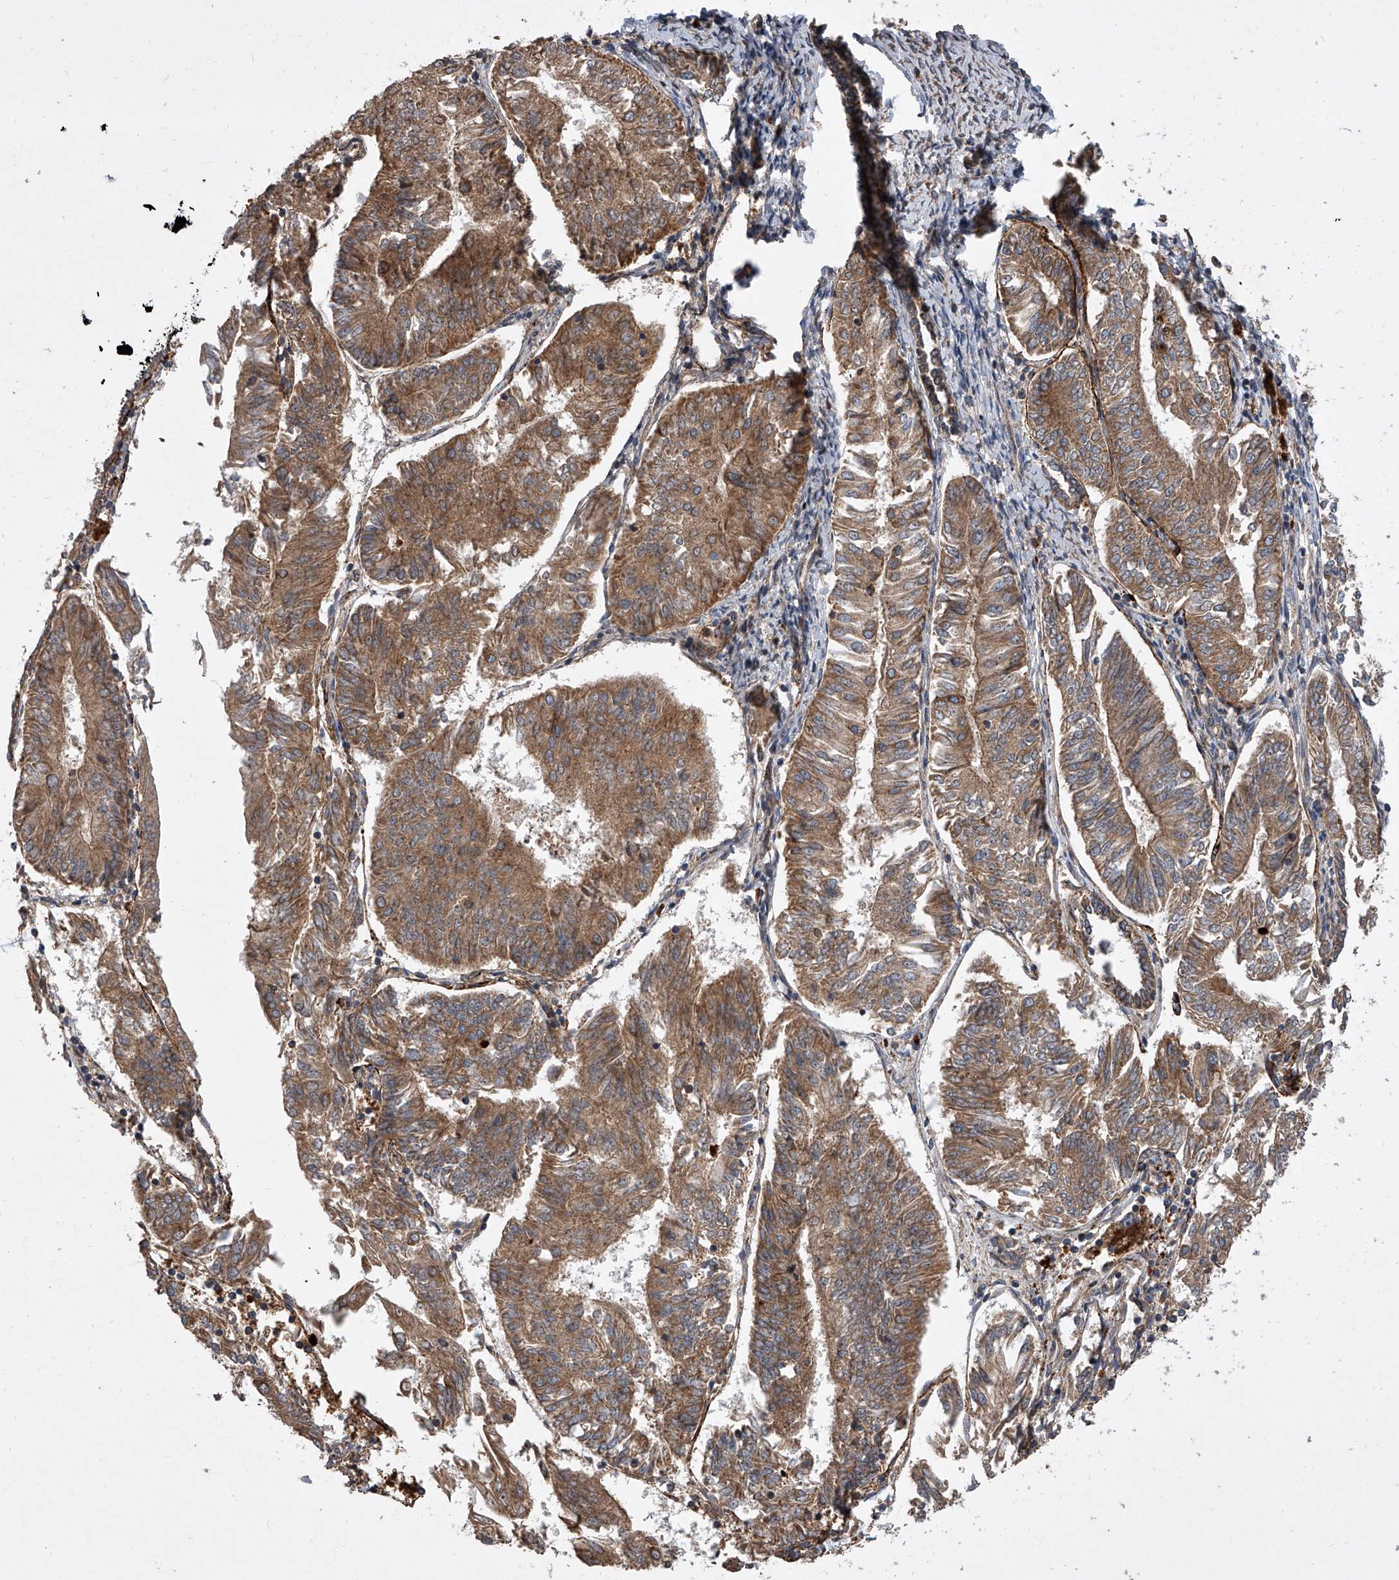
{"staining": {"intensity": "moderate", "quantity": ">75%", "location": "cytoplasmic/membranous"}, "tissue": "endometrial cancer", "cell_type": "Tumor cells", "image_type": "cancer", "snomed": [{"axis": "morphology", "description": "Adenocarcinoma, NOS"}, {"axis": "topography", "description": "Endometrium"}], "caption": "High-magnification brightfield microscopy of endometrial cancer stained with DAB (3,3'-diaminobenzidine) (brown) and counterstained with hematoxylin (blue). tumor cells exhibit moderate cytoplasmic/membranous staining is present in about>75% of cells.", "gene": "USP47", "patient": {"sex": "female", "age": 58}}